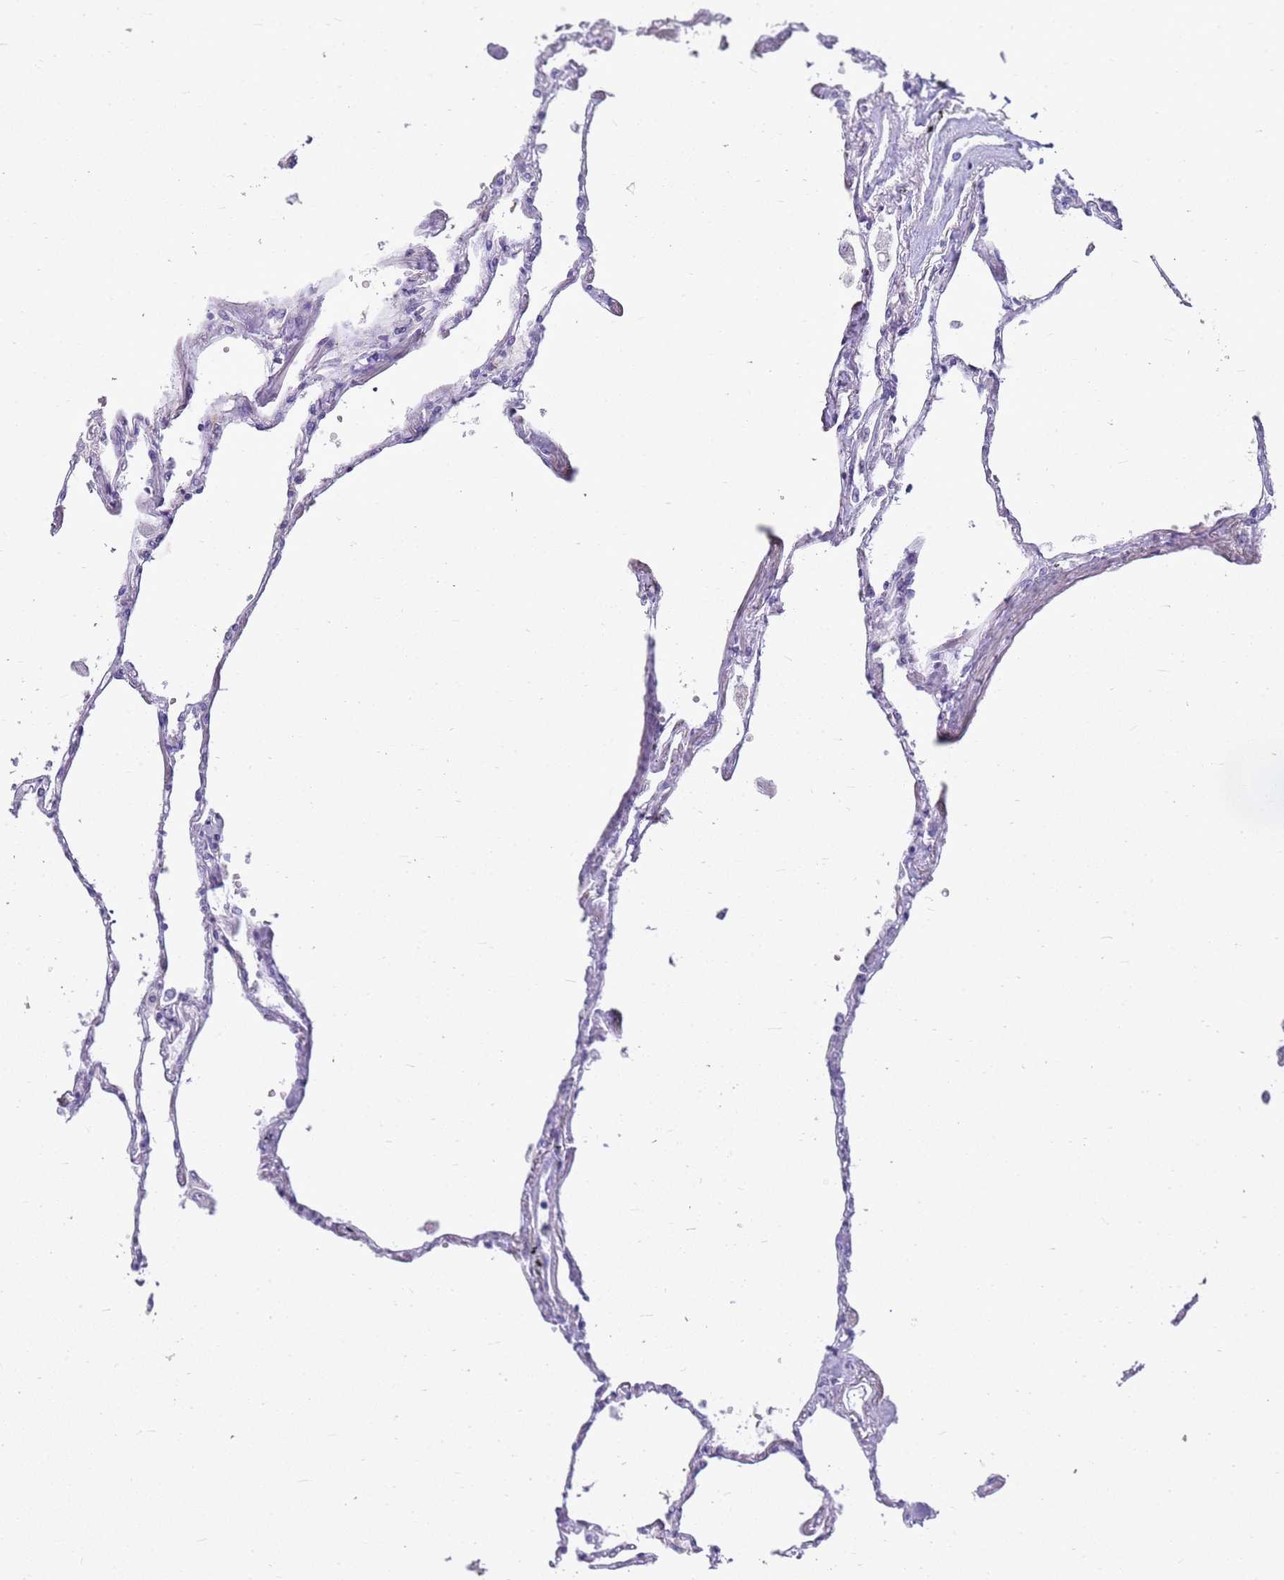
{"staining": {"intensity": "negative", "quantity": "none", "location": "none"}, "tissue": "lung", "cell_type": "Alveolar cells", "image_type": "normal", "snomed": [{"axis": "morphology", "description": "Normal tissue, NOS"}, {"axis": "topography", "description": "Lung"}], "caption": "This is a micrograph of IHC staining of benign lung, which shows no expression in alveolar cells.", "gene": "CSTA", "patient": {"sex": "female", "age": 67}}